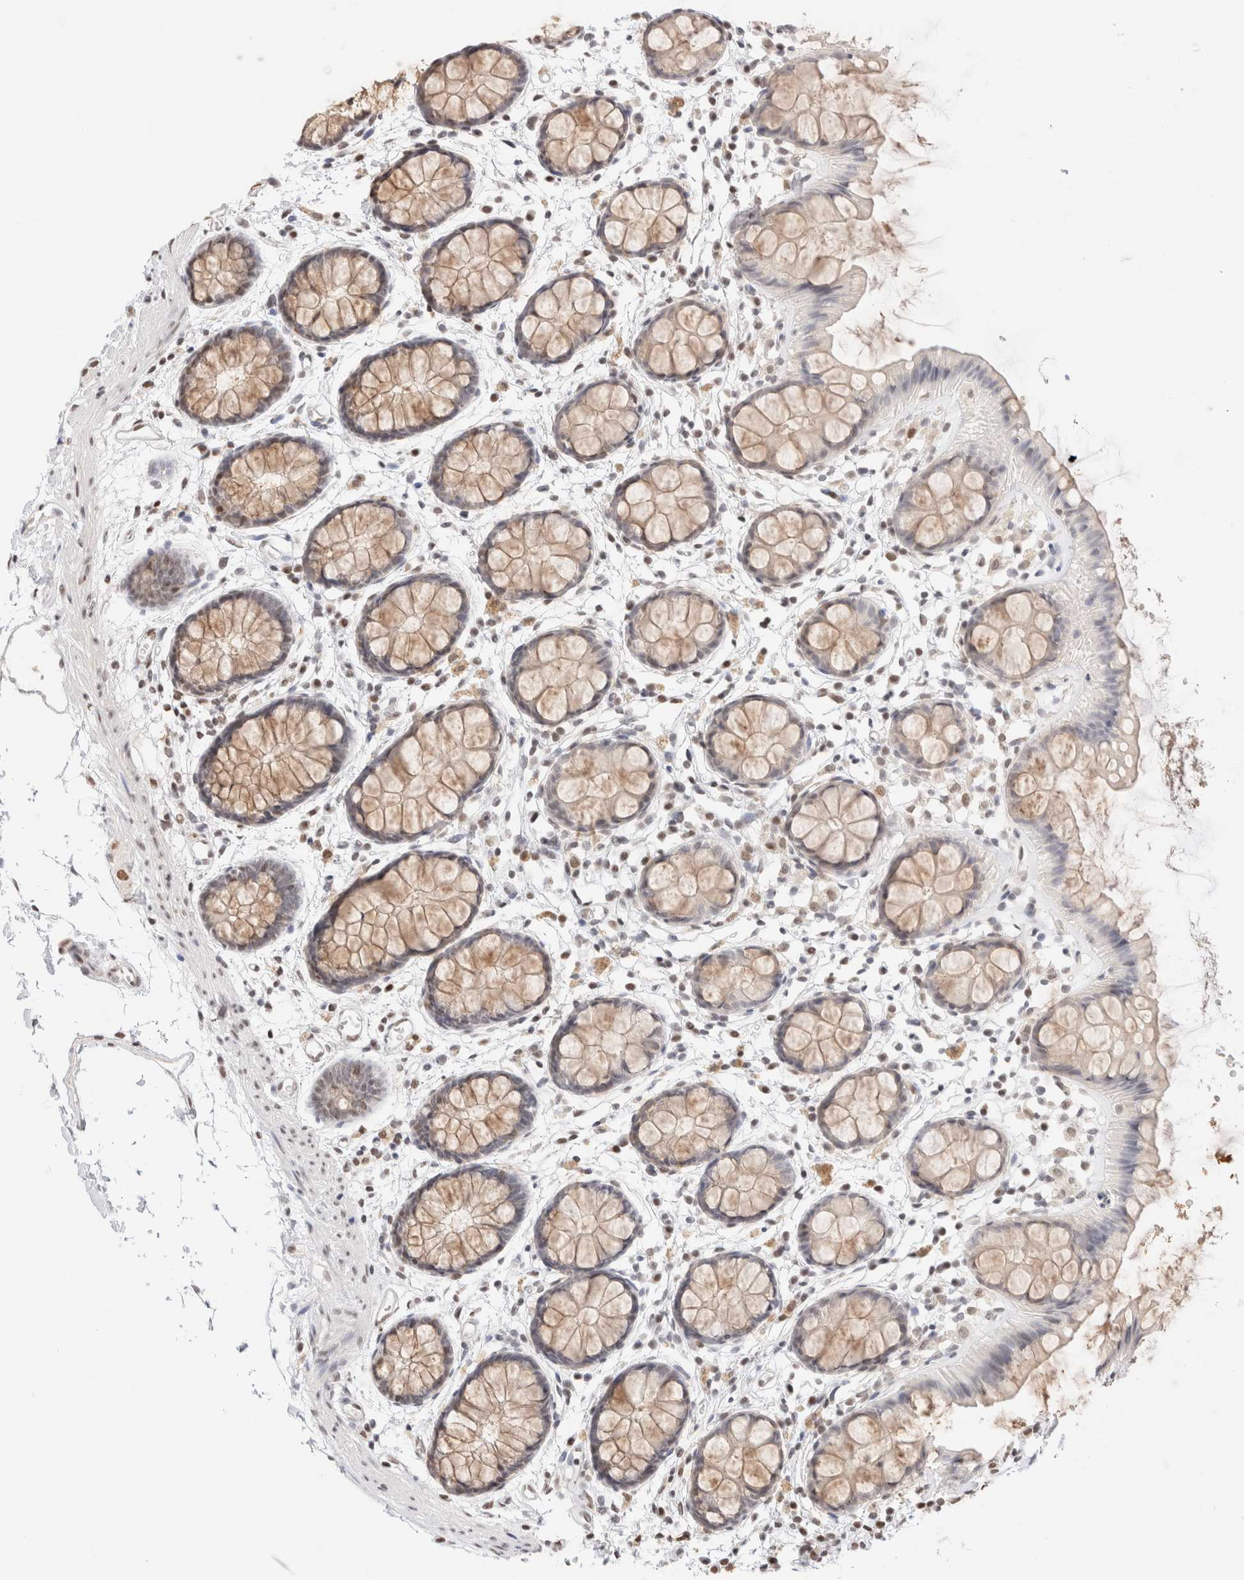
{"staining": {"intensity": "weak", "quantity": ">75%", "location": "cytoplasmic/membranous"}, "tissue": "rectum", "cell_type": "Glandular cells", "image_type": "normal", "snomed": [{"axis": "morphology", "description": "Normal tissue, NOS"}, {"axis": "topography", "description": "Rectum"}], "caption": "Human rectum stained for a protein (brown) reveals weak cytoplasmic/membranous positive expression in about >75% of glandular cells.", "gene": "SUPT3H", "patient": {"sex": "female", "age": 66}}